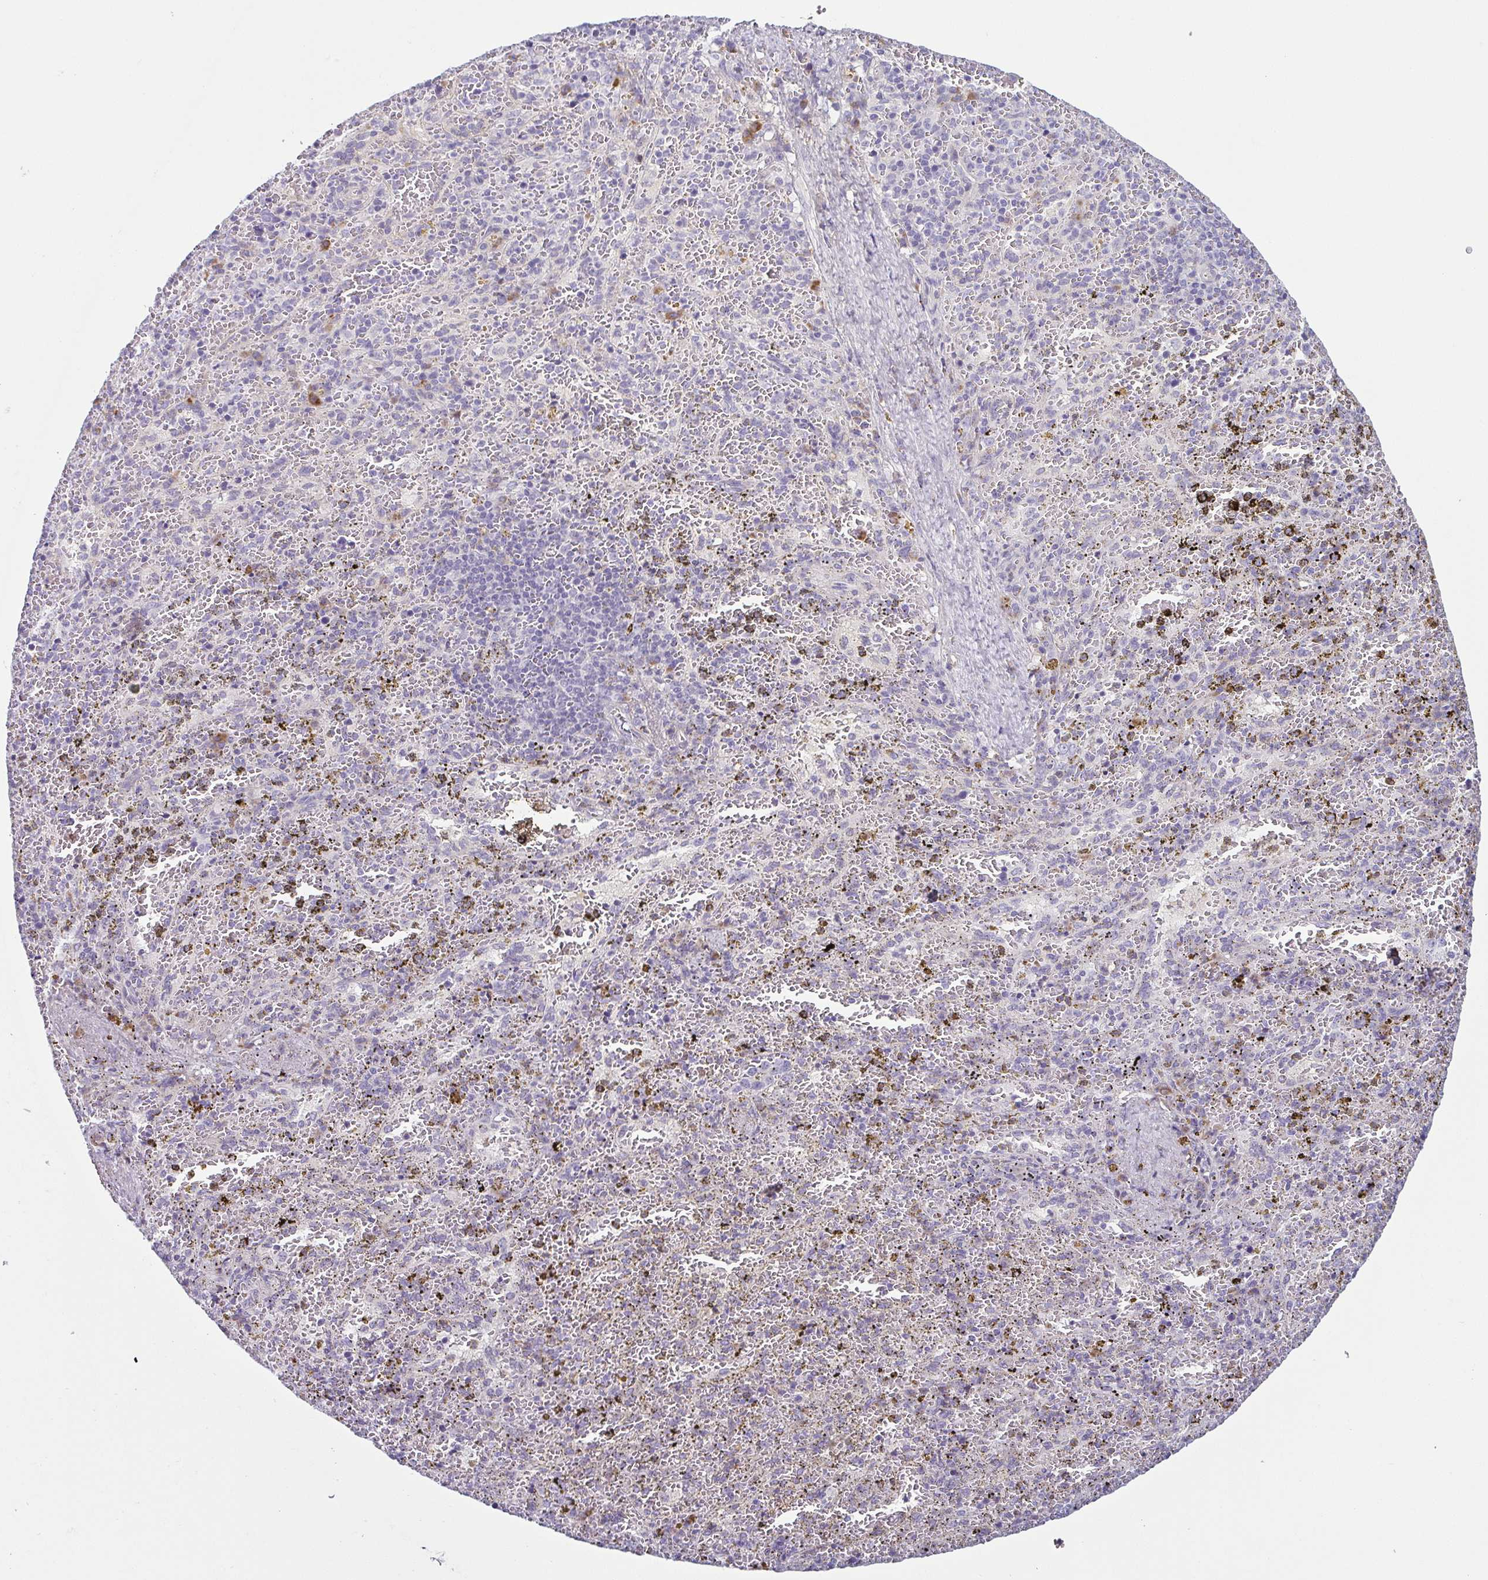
{"staining": {"intensity": "negative", "quantity": "none", "location": "none"}, "tissue": "spleen", "cell_type": "Cells in red pulp", "image_type": "normal", "snomed": [{"axis": "morphology", "description": "Normal tissue, NOS"}, {"axis": "topography", "description": "Spleen"}], "caption": "The image displays no staining of cells in red pulp in benign spleen.", "gene": "ECM1", "patient": {"sex": "female", "age": 50}}